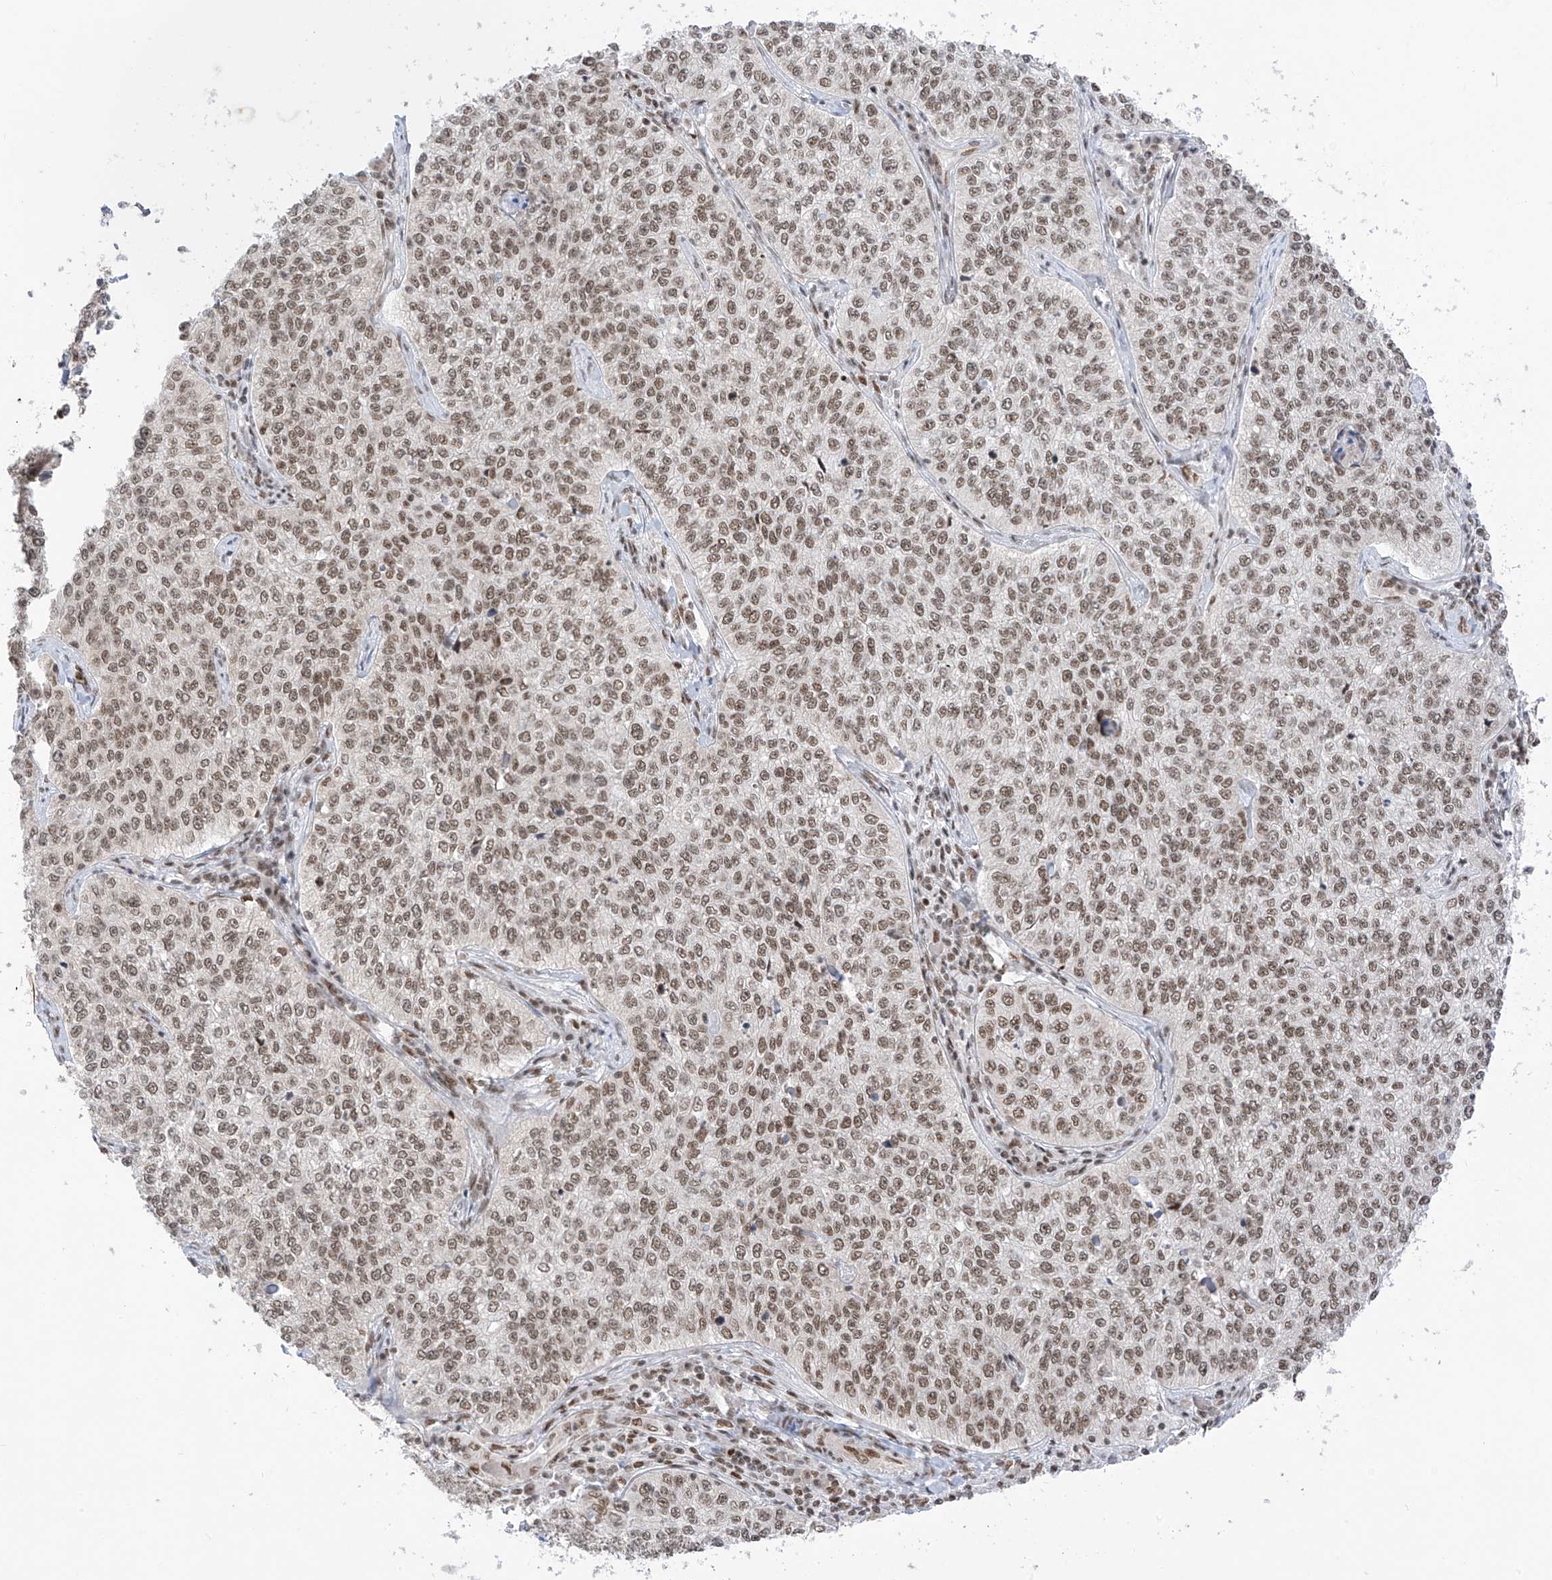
{"staining": {"intensity": "moderate", "quantity": ">75%", "location": "nuclear"}, "tissue": "cervical cancer", "cell_type": "Tumor cells", "image_type": "cancer", "snomed": [{"axis": "morphology", "description": "Squamous cell carcinoma, NOS"}, {"axis": "topography", "description": "Cervix"}], "caption": "Immunohistochemical staining of human cervical squamous cell carcinoma shows medium levels of moderate nuclear protein staining in approximately >75% of tumor cells. The staining was performed using DAB to visualize the protein expression in brown, while the nuclei were stained in blue with hematoxylin (Magnification: 20x).", "gene": "AURKAIP1", "patient": {"sex": "female", "age": 35}}